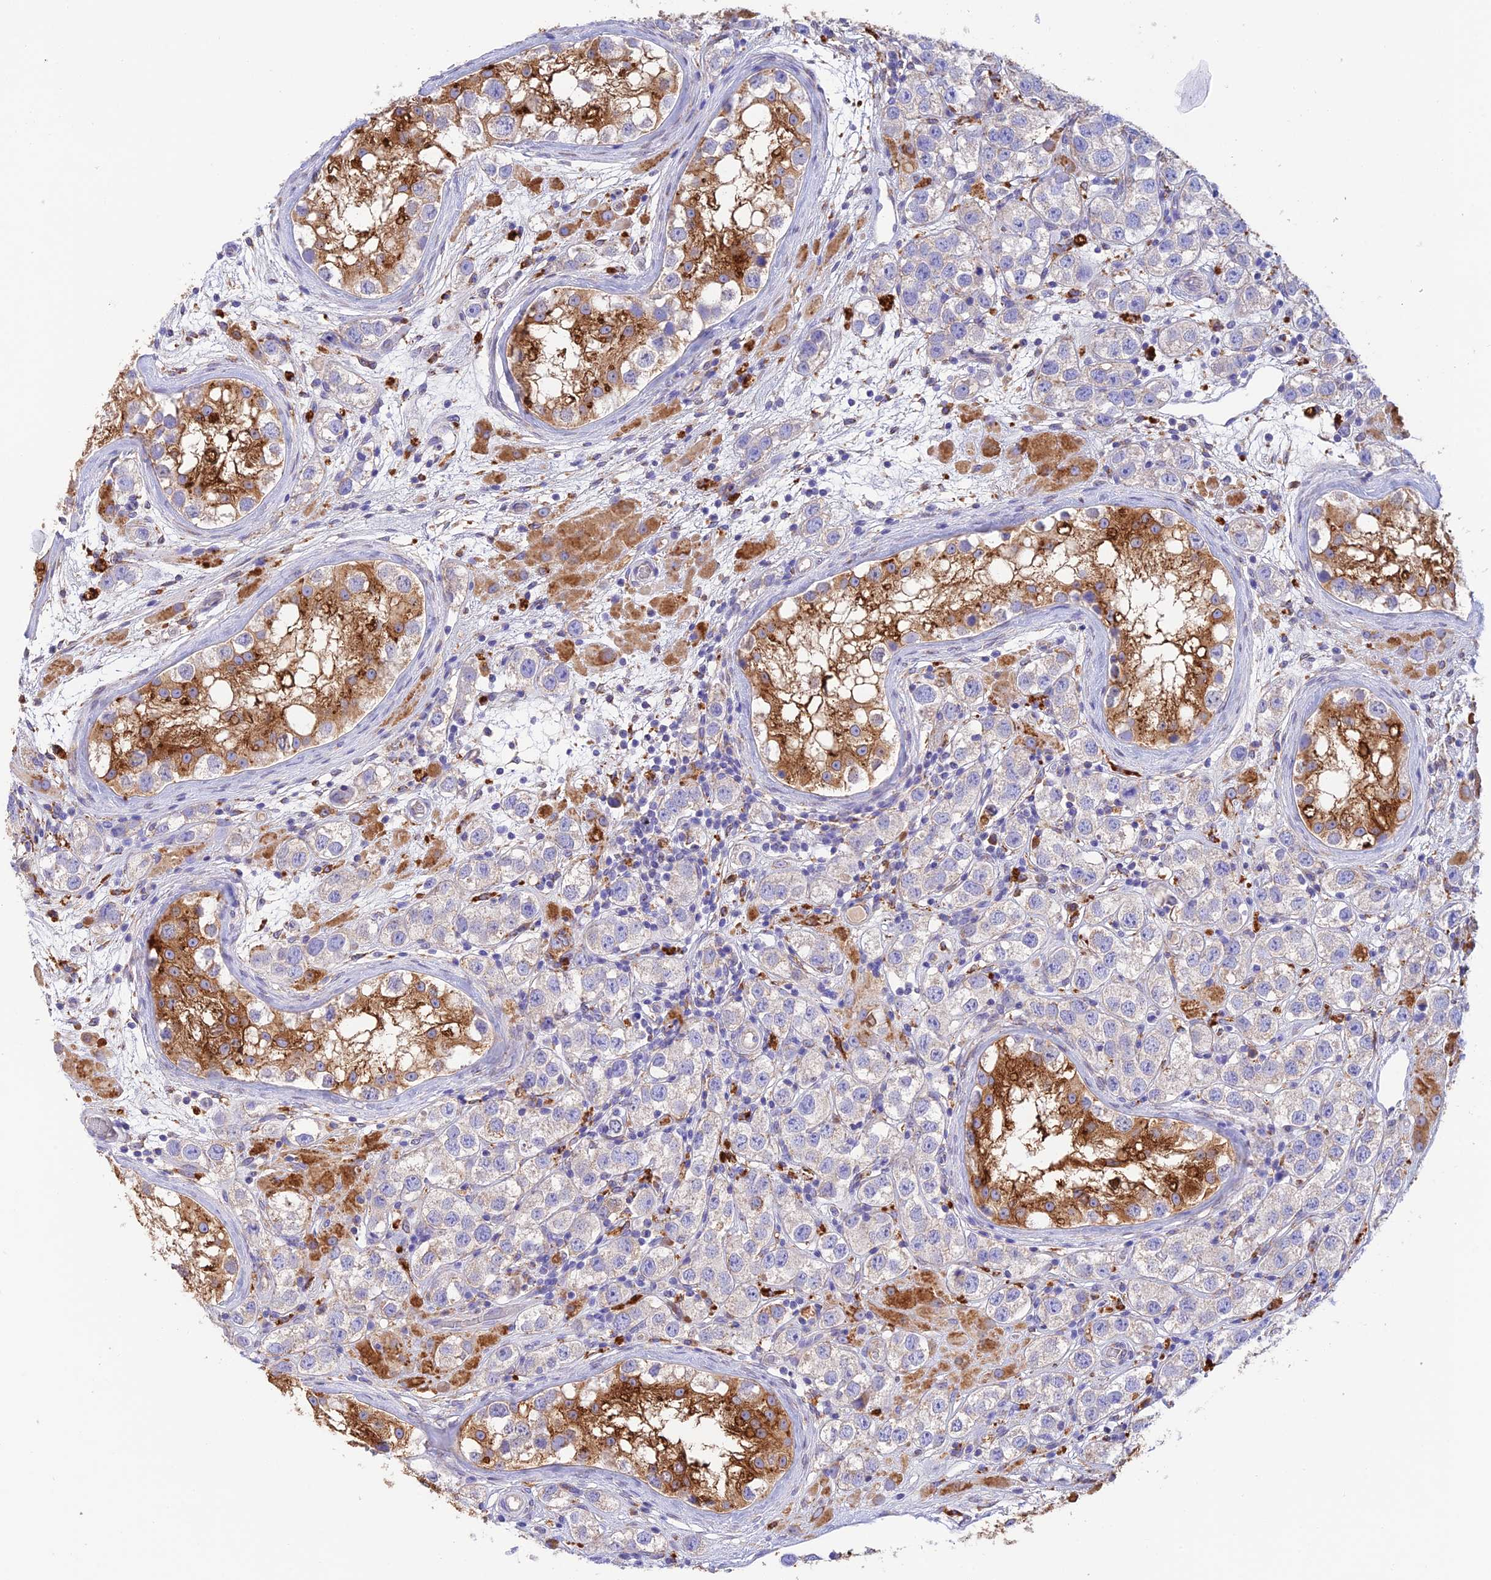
{"staining": {"intensity": "weak", "quantity": "<25%", "location": "cytoplasmic/membranous"}, "tissue": "testis cancer", "cell_type": "Tumor cells", "image_type": "cancer", "snomed": [{"axis": "morphology", "description": "Seminoma, NOS"}, {"axis": "topography", "description": "Testis"}], "caption": "Immunohistochemical staining of human testis cancer (seminoma) shows no significant positivity in tumor cells.", "gene": "VKORC1", "patient": {"sex": "male", "age": 28}}